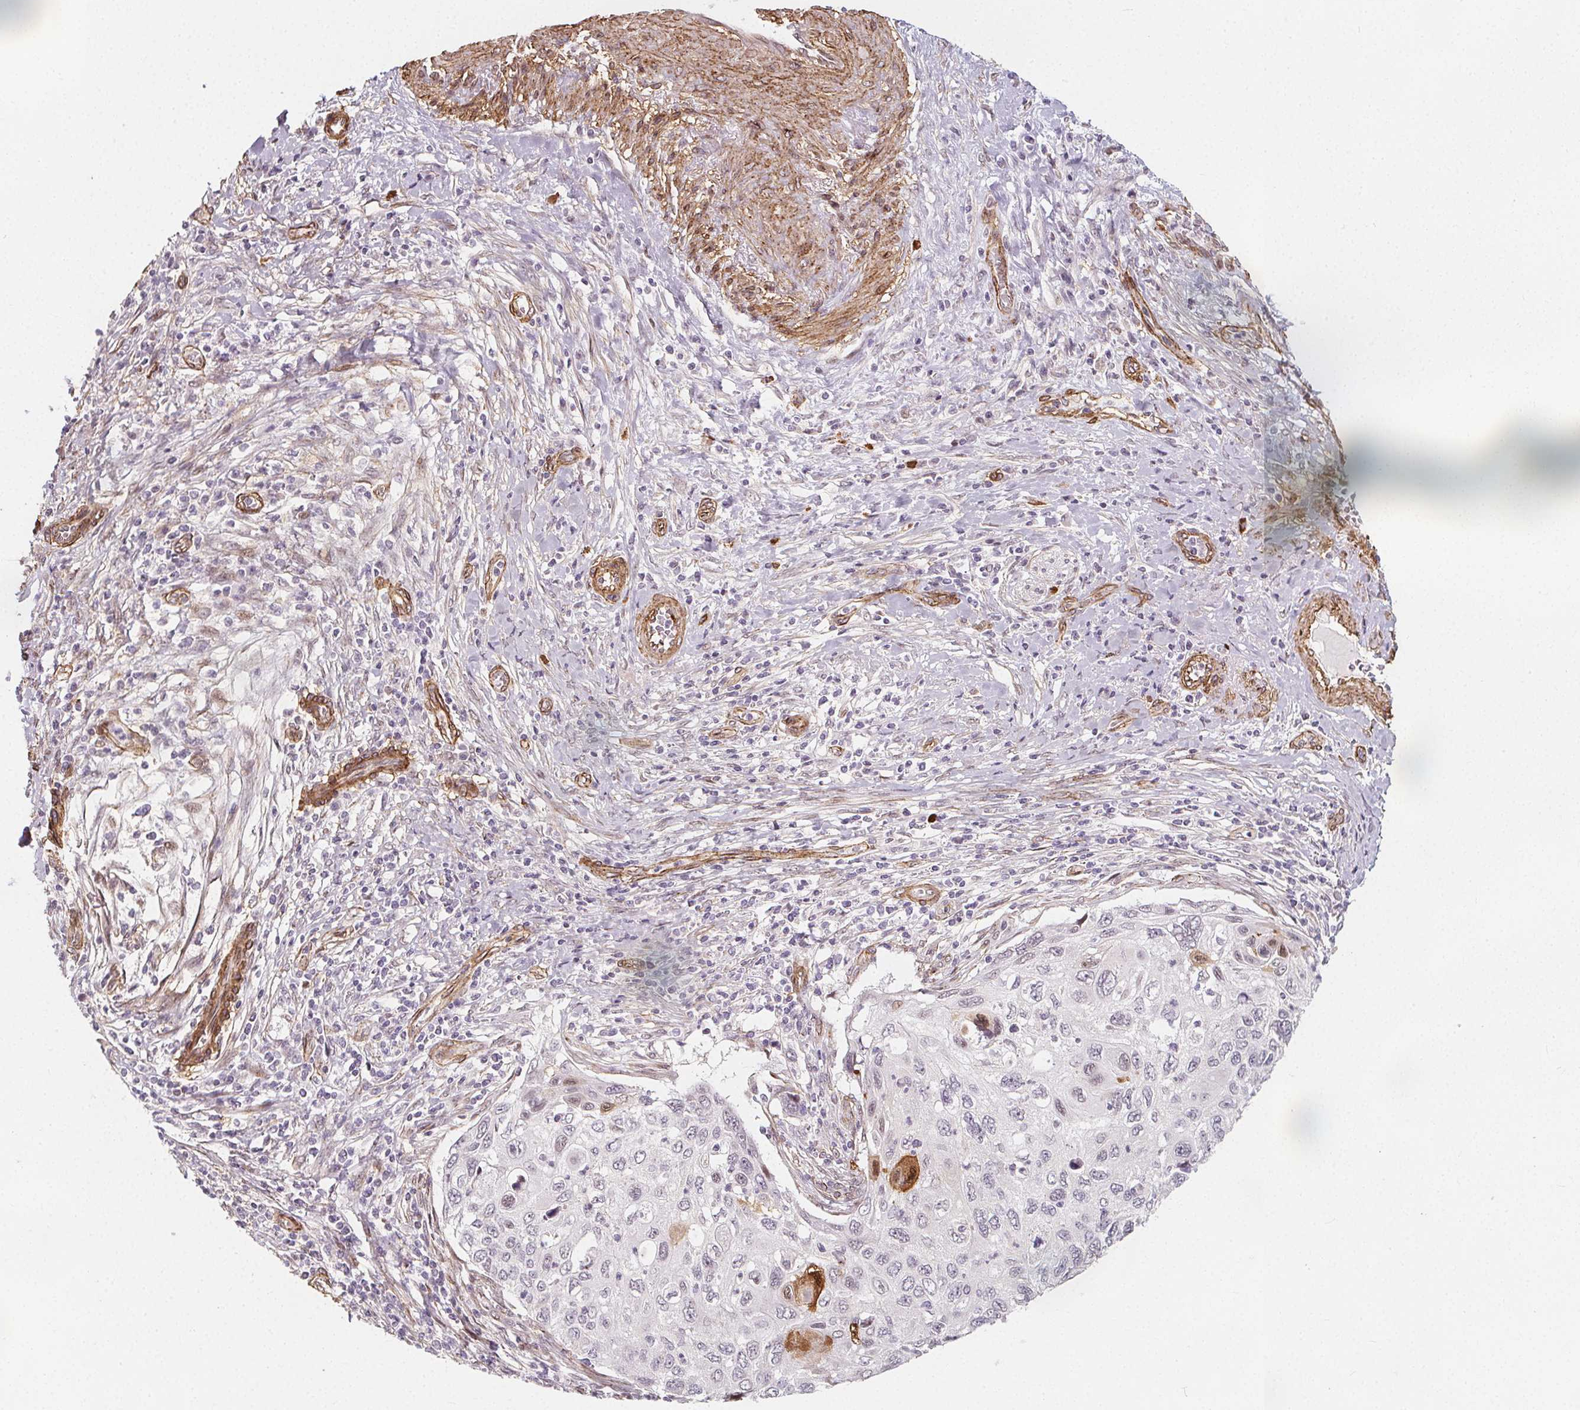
{"staining": {"intensity": "negative", "quantity": "none", "location": "none"}, "tissue": "cervical cancer", "cell_type": "Tumor cells", "image_type": "cancer", "snomed": [{"axis": "morphology", "description": "Squamous cell carcinoma, NOS"}, {"axis": "topography", "description": "Cervix"}], "caption": "Human cervical cancer (squamous cell carcinoma) stained for a protein using IHC shows no staining in tumor cells.", "gene": "HAS1", "patient": {"sex": "female", "age": 70}}